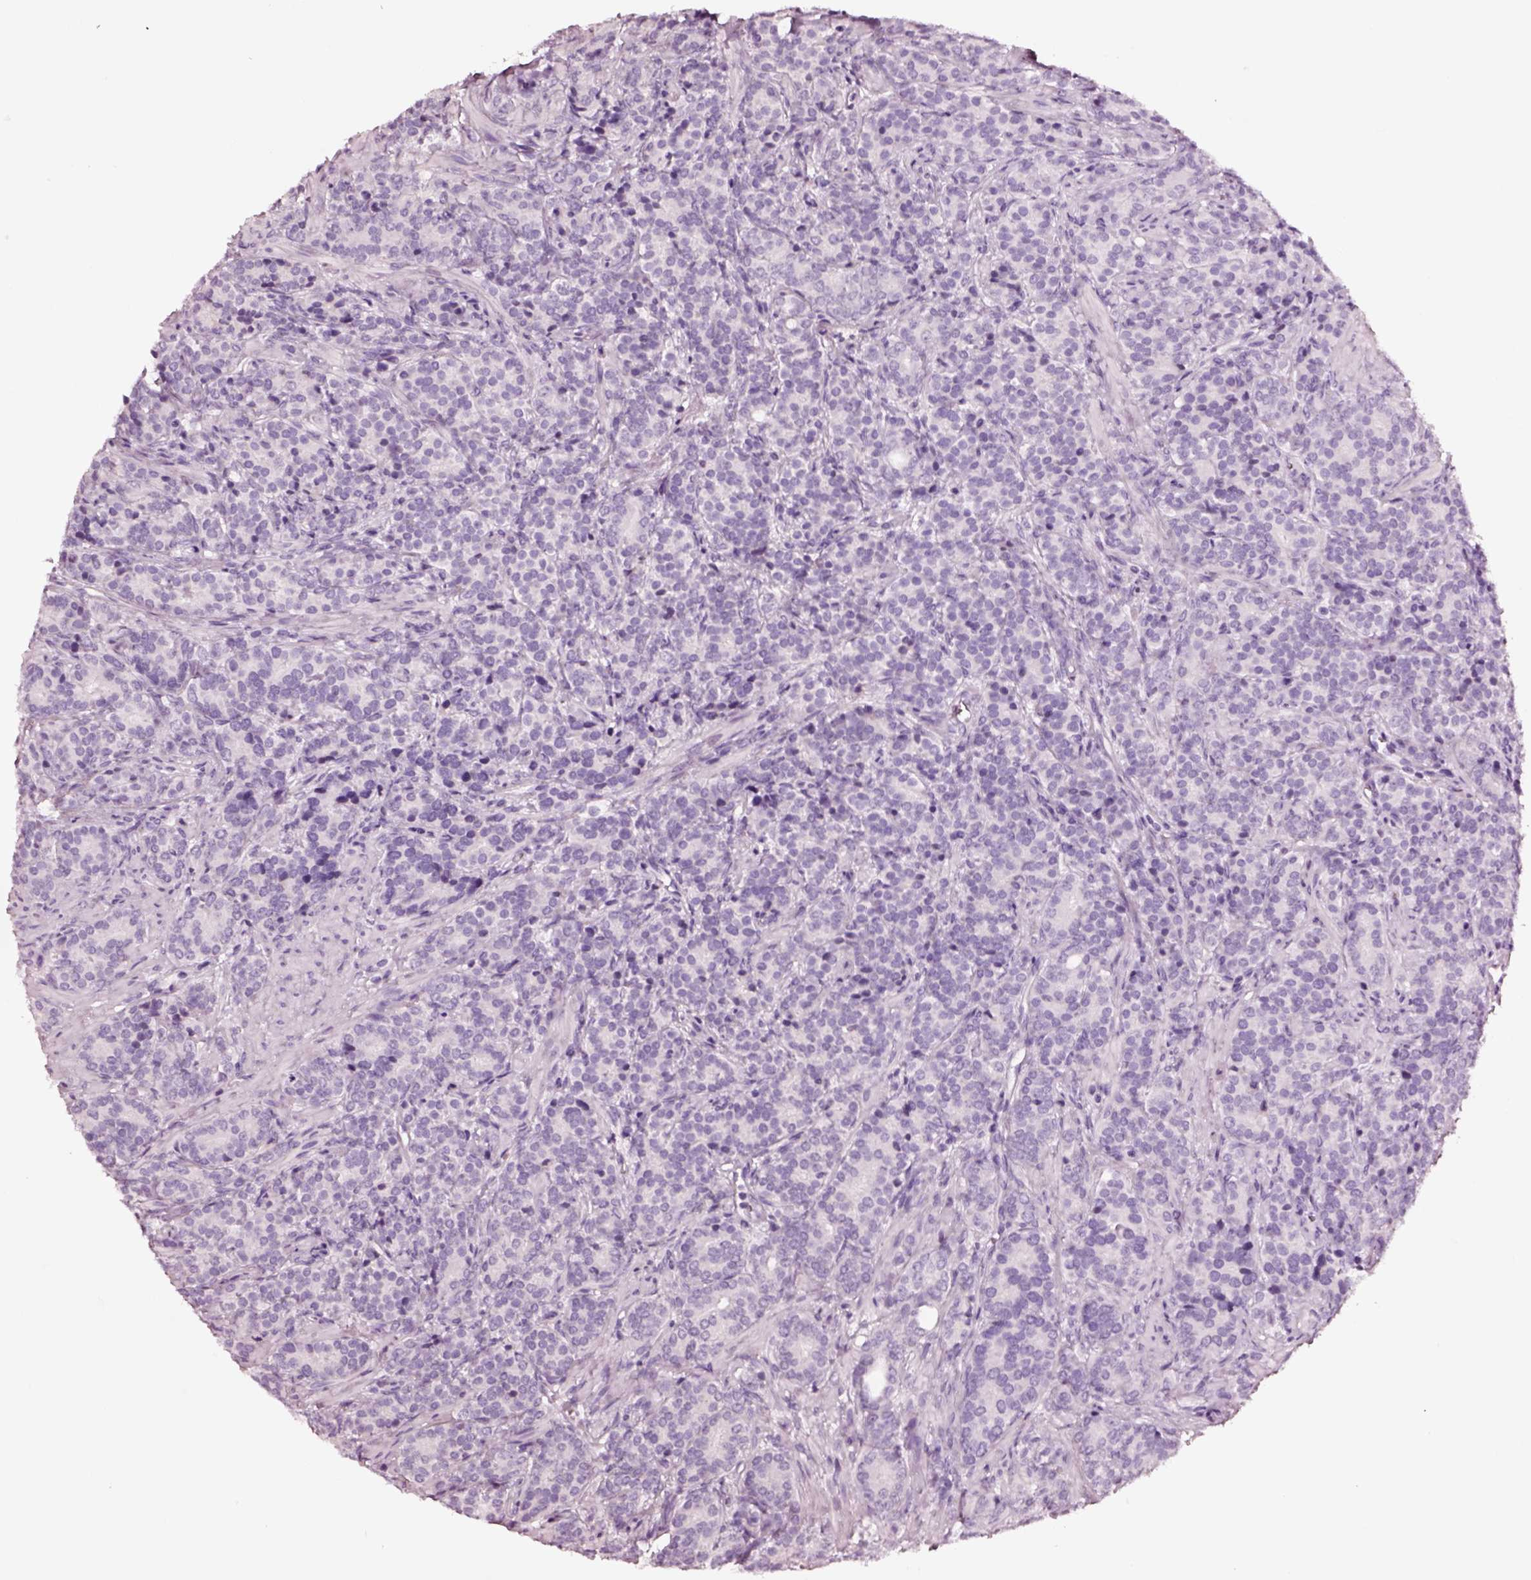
{"staining": {"intensity": "negative", "quantity": "none", "location": "none"}, "tissue": "prostate cancer", "cell_type": "Tumor cells", "image_type": "cancer", "snomed": [{"axis": "morphology", "description": "Adenocarcinoma, High grade"}, {"axis": "topography", "description": "Prostate"}], "caption": "Immunohistochemistry of prostate cancer (high-grade adenocarcinoma) shows no expression in tumor cells. The staining was performed using DAB (3,3'-diaminobenzidine) to visualize the protein expression in brown, while the nuclei were stained in blue with hematoxylin (Magnification: 20x).", "gene": "SMIM17", "patient": {"sex": "male", "age": 84}}